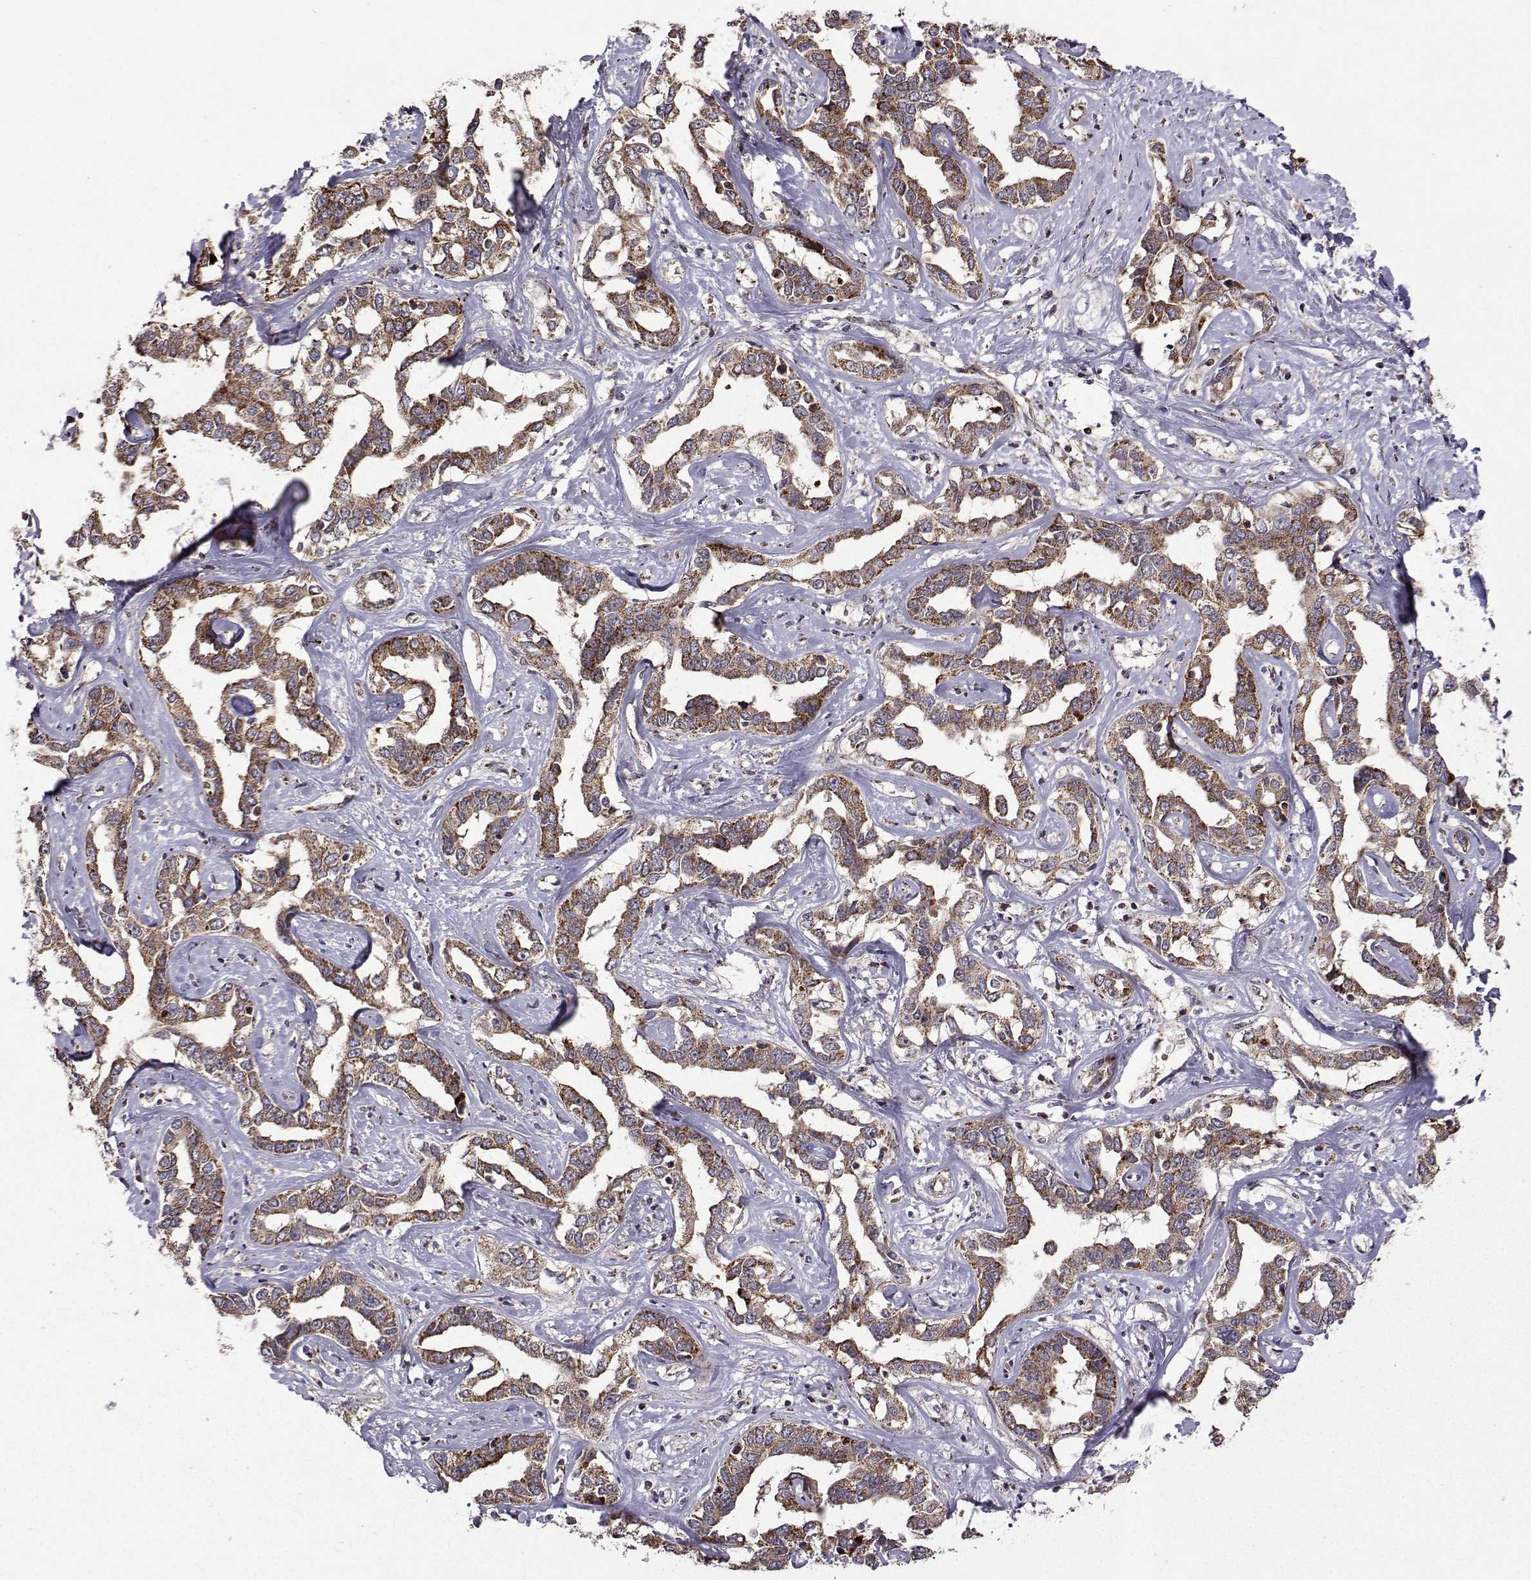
{"staining": {"intensity": "moderate", "quantity": "25%-75%", "location": "cytoplasmic/membranous"}, "tissue": "liver cancer", "cell_type": "Tumor cells", "image_type": "cancer", "snomed": [{"axis": "morphology", "description": "Cholangiocarcinoma"}, {"axis": "topography", "description": "Liver"}], "caption": "Moderate cytoplasmic/membranous positivity for a protein is present in about 25%-75% of tumor cells of liver cancer using immunohistochemistry.", "gene": "TAB2", "patient": {"sex": "male", "age": 59}}